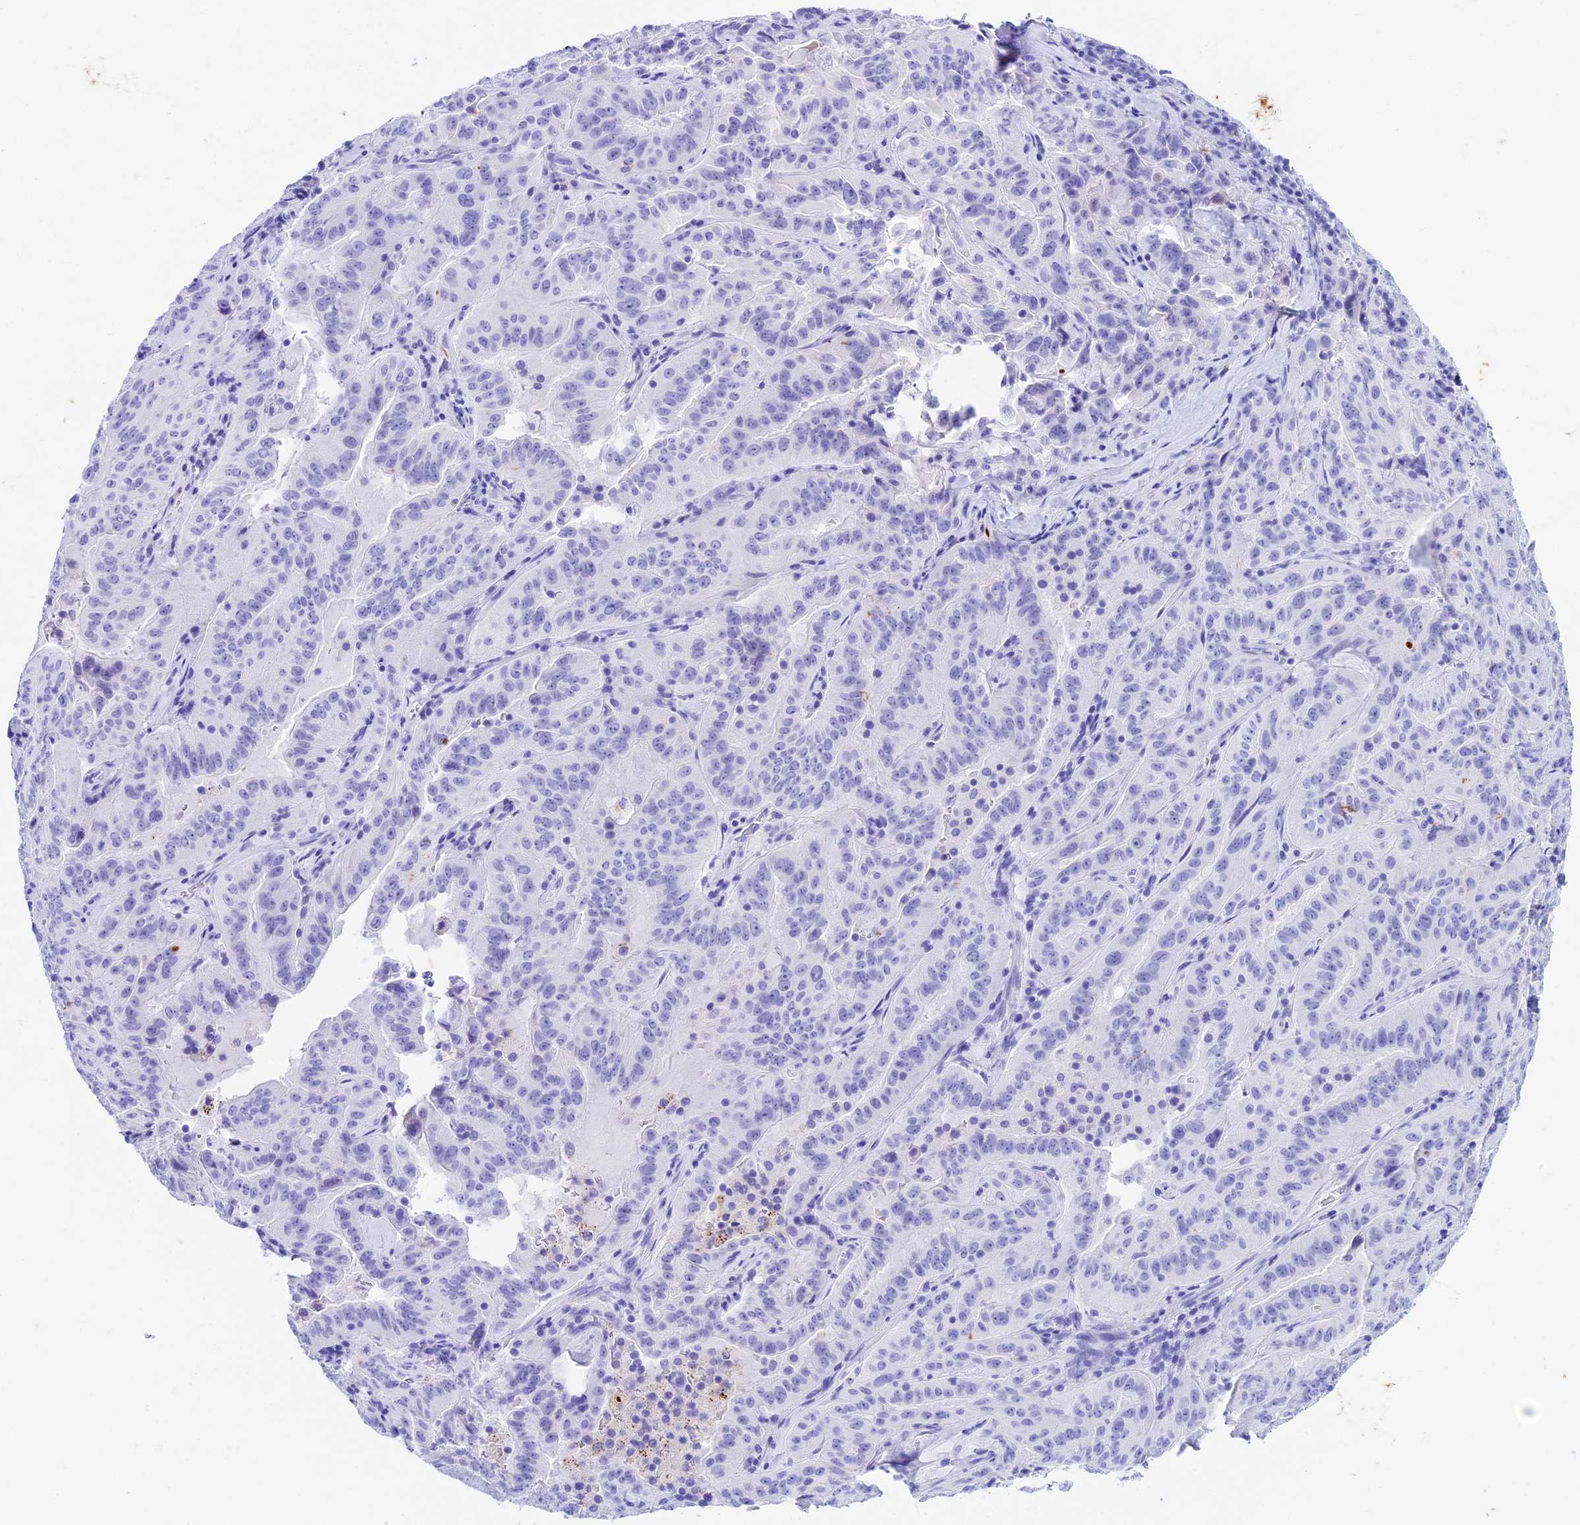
{"staining": {"intensity": "negative", "quantity": "none", "location": "none"}, "tissue": "pancreatic cancer", "cell_type": "Tumor cells", "image_type": "cancer", "snomed": [{"axis": "morphology", "description": "Adenocarcinoma, NOS"}, {"axis": "topography", "description": "Pancreas"}], "caption": "There is no significant staining in tumor cells of pancreatic cancer (adenocarcinoma).", "gene": "PSG11", "patient": {"sex": "male", "age": 63}}